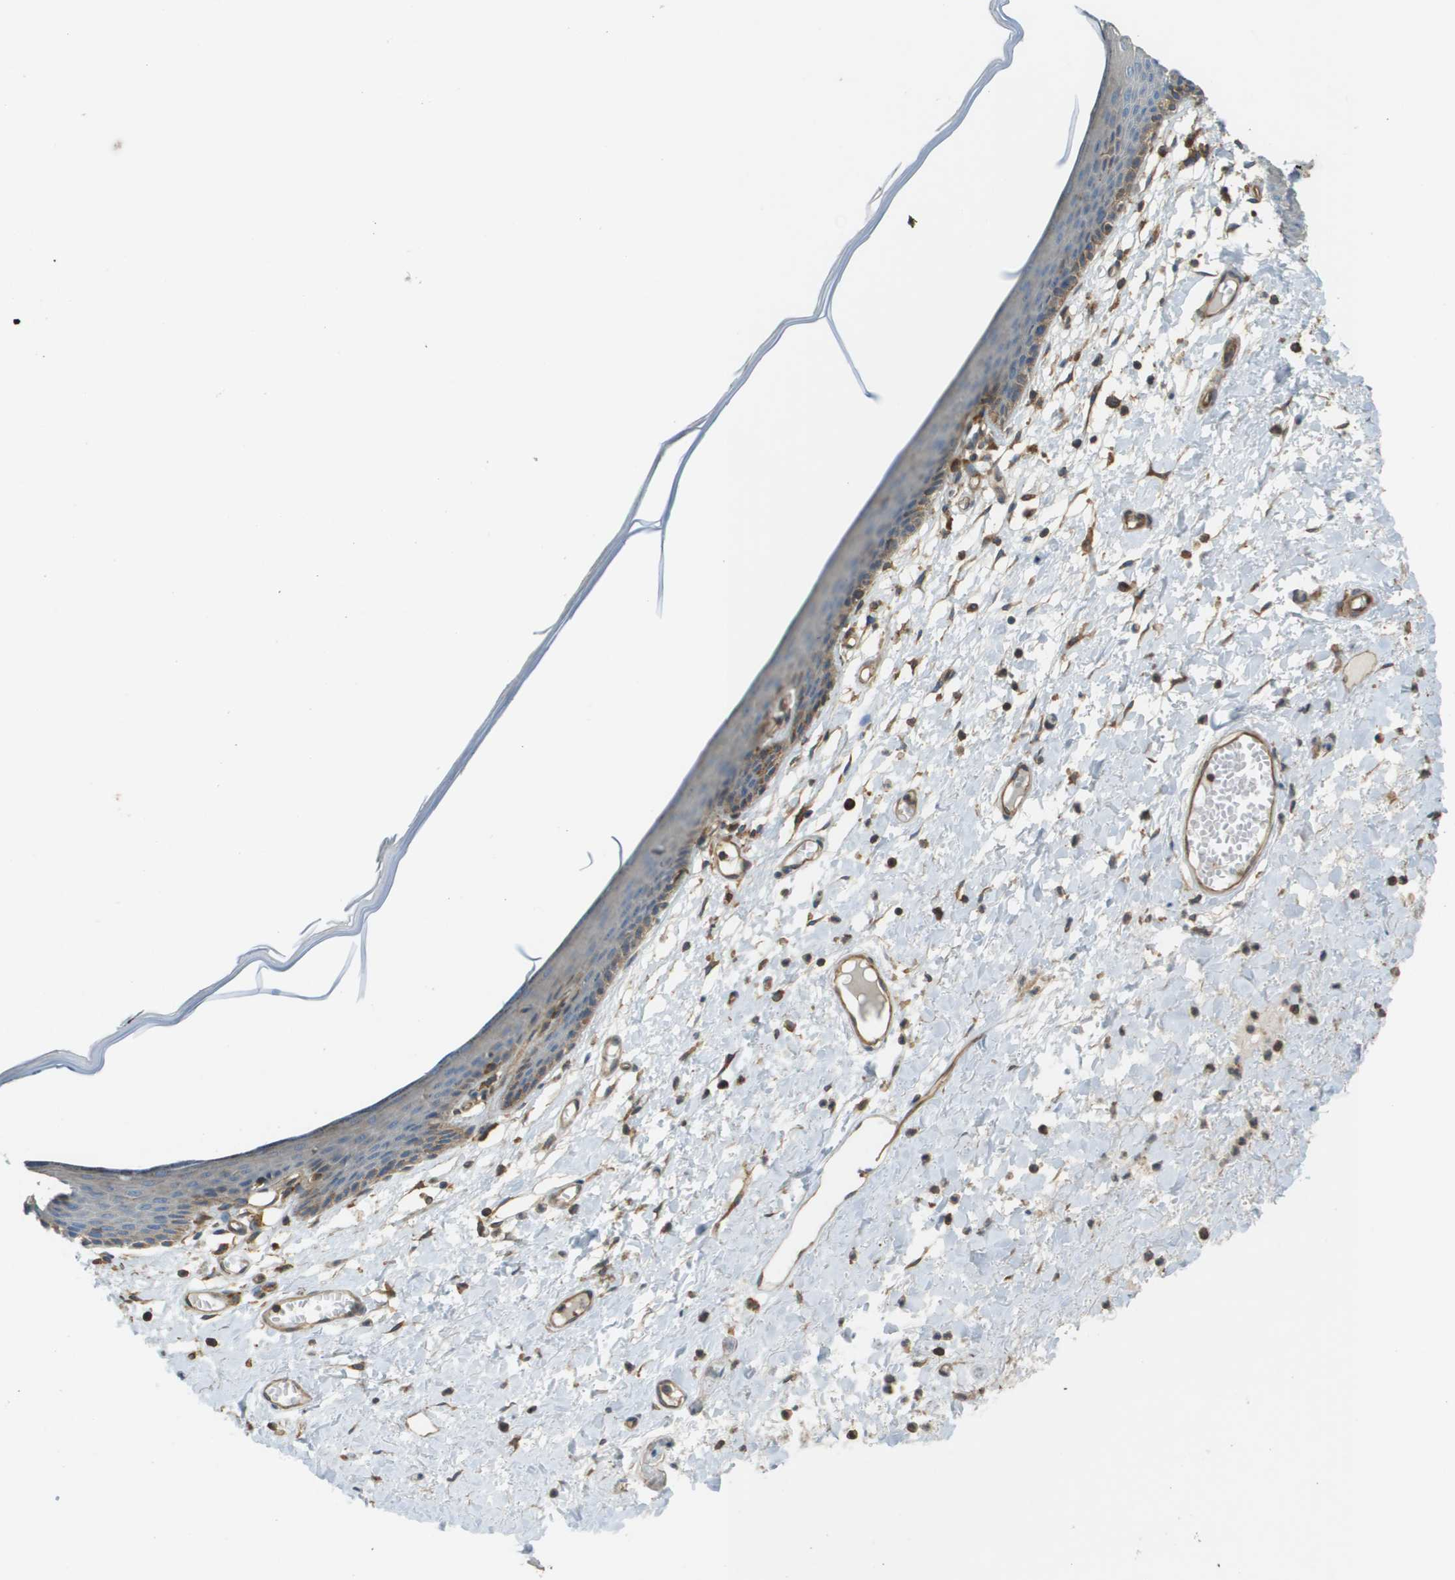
{"staining": {"intensity": "weak", "quantity": "<25%", "location": "cytoplasmic/membranous"}, "tissue": "skin", "cell_type": "Epidermal cells", "image_type": "normal", "snomed": [{"axis": "morphology", "description": "Normal tissue, NOS"}, {"axis": "topography", "description": "Vulva"}], "caption": "DAB immunohistochemical staining of normal human skin displays no significant staining in epidermal cells. (Stains: DAB immunohistochemistry (IHC) with hematoxylin counter stain, Microscopy: brightfield microscopy at high magnification).", "gene": "DNAJB11", "patient": {"sex": "female", "age": 54}}